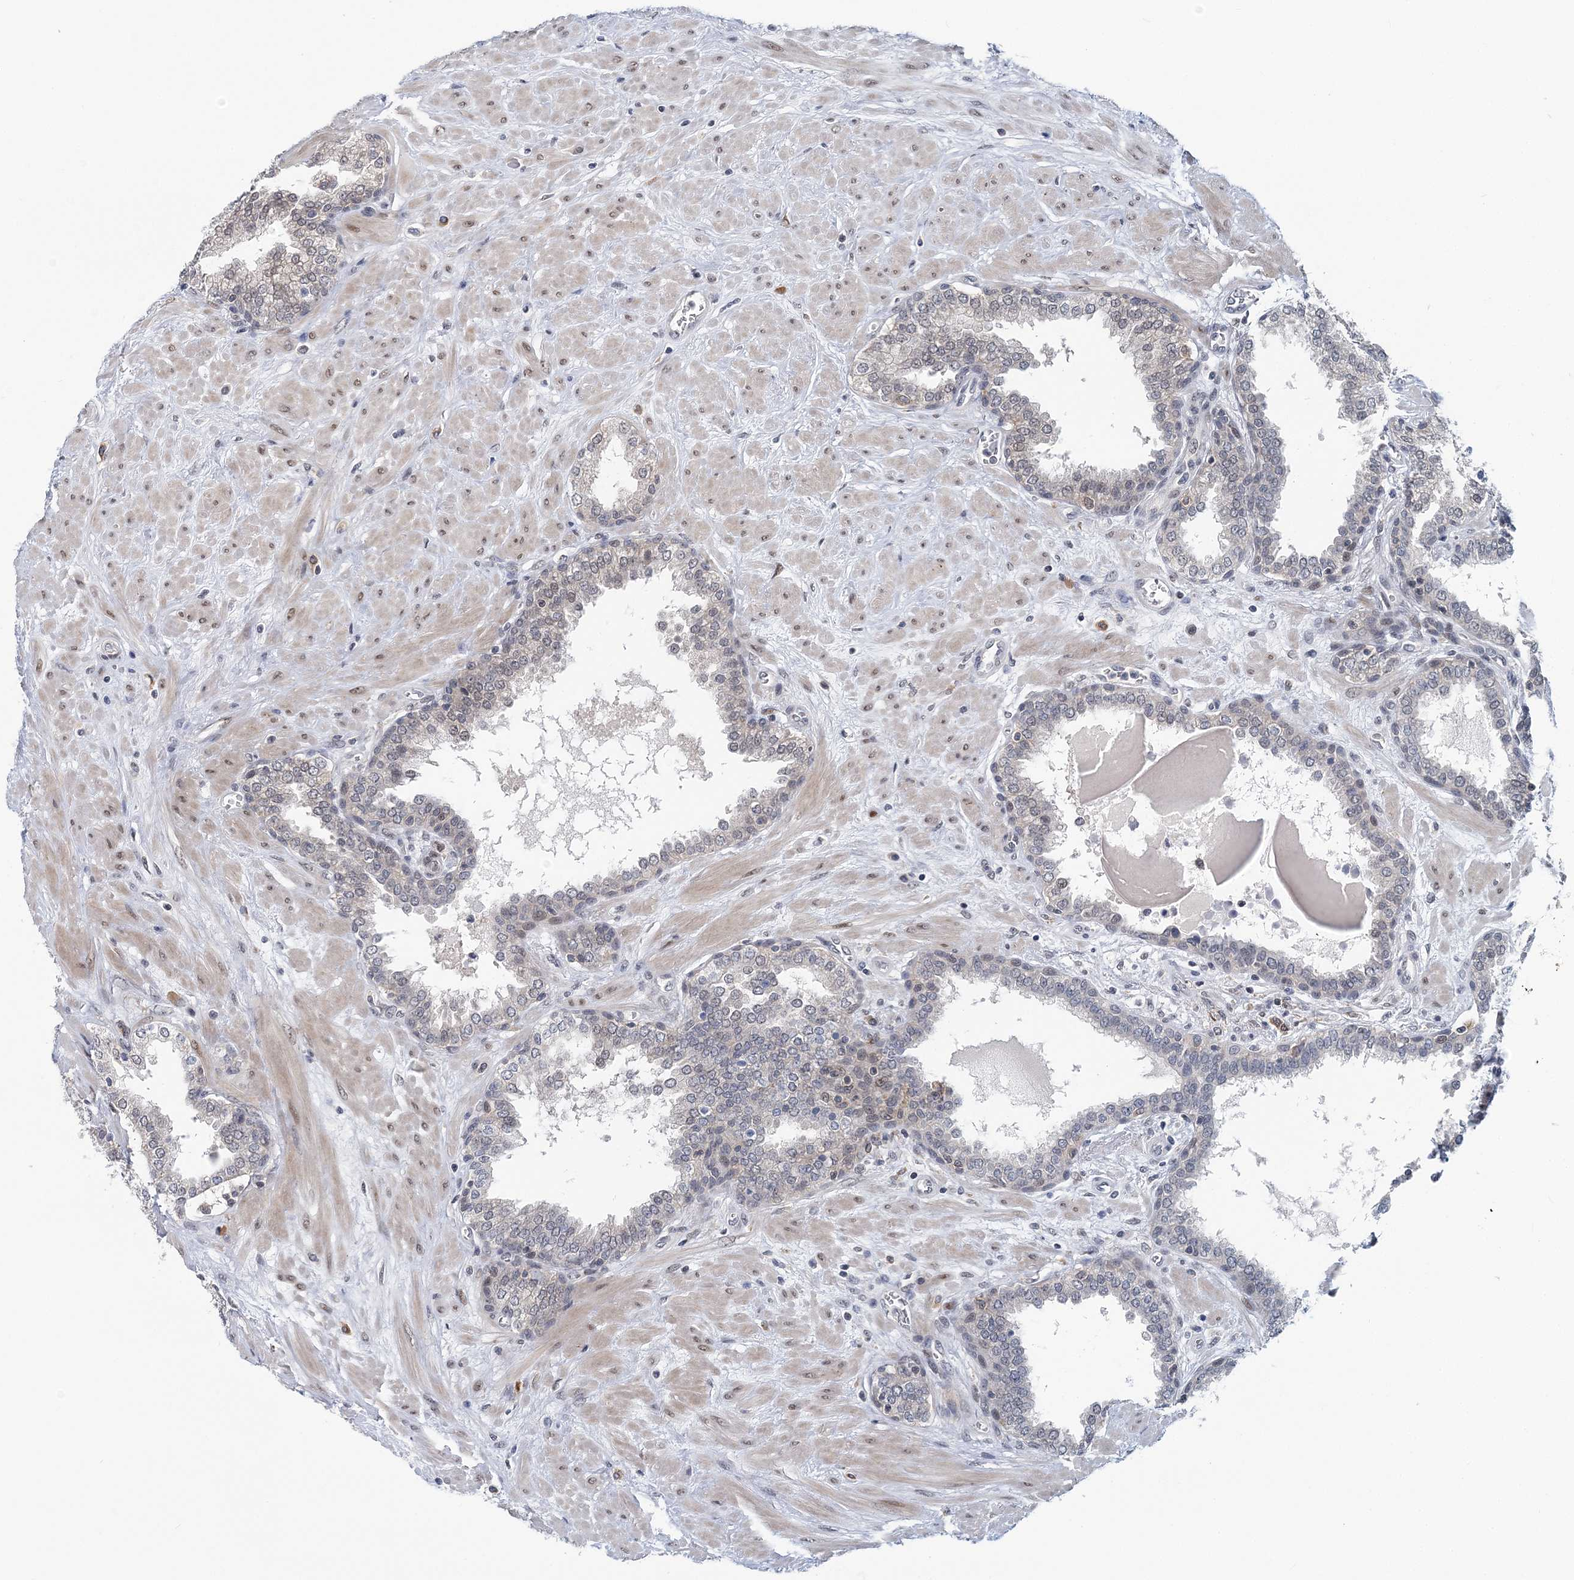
{"staining": {"intensity": "weak", "quantity": "<25%", "location": "nuclear"}, "tissue": "prostate", "cell_type": "Glandular cells", "image_type": "normal", "snomed": [{"axis": "morphology", "description": "Normal tissue, NOS"}, {"axis": "topography", "description": "Prostate"}], "caption": "Image shows no significant protein staining in glandular cells of normal prostate.", "gene": "HYCC2", "patient": {"sex": "male", "age": 51}}